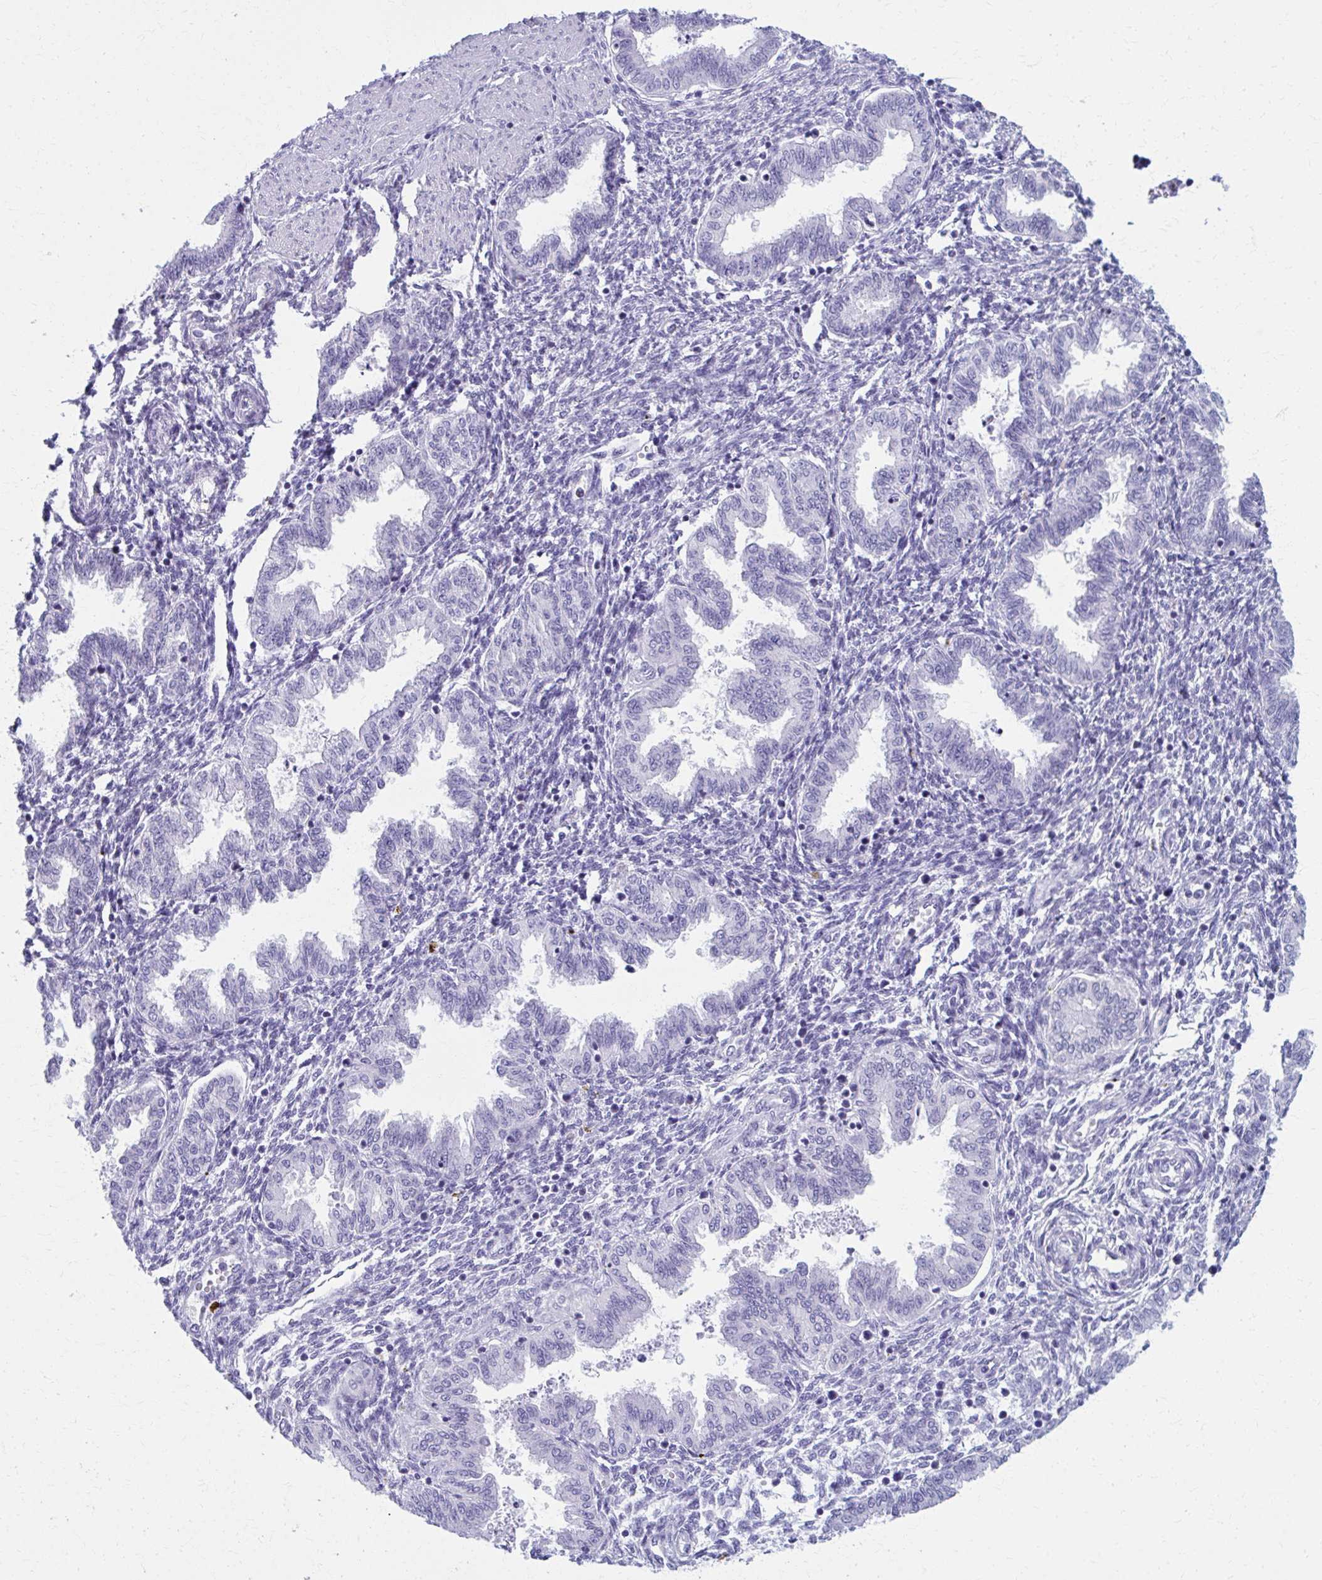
{"staining": {"intensity": "negative", "quantity": "none", "location": "none"}, "tissue": "endometrium", "cell_type": "Cells in endometrial stroma", "image_type": "normal", "snomed": [{"axis": "morphology", "description": "Normal tissue, NOS"}, {"axis": "topography", "description": "Endometrium"}], "caption": "Immunohistochemistry (IHC) histopathology image of benign endometrium: endometrium stained with DAB (3,3'-diaminobenzidine) reveals no significant protein staining in cells in endometrial stroma. (DAB IHC, high magnification).", "gene": "MPLKIP", "patient": {"sex": "female", "age": 33}}